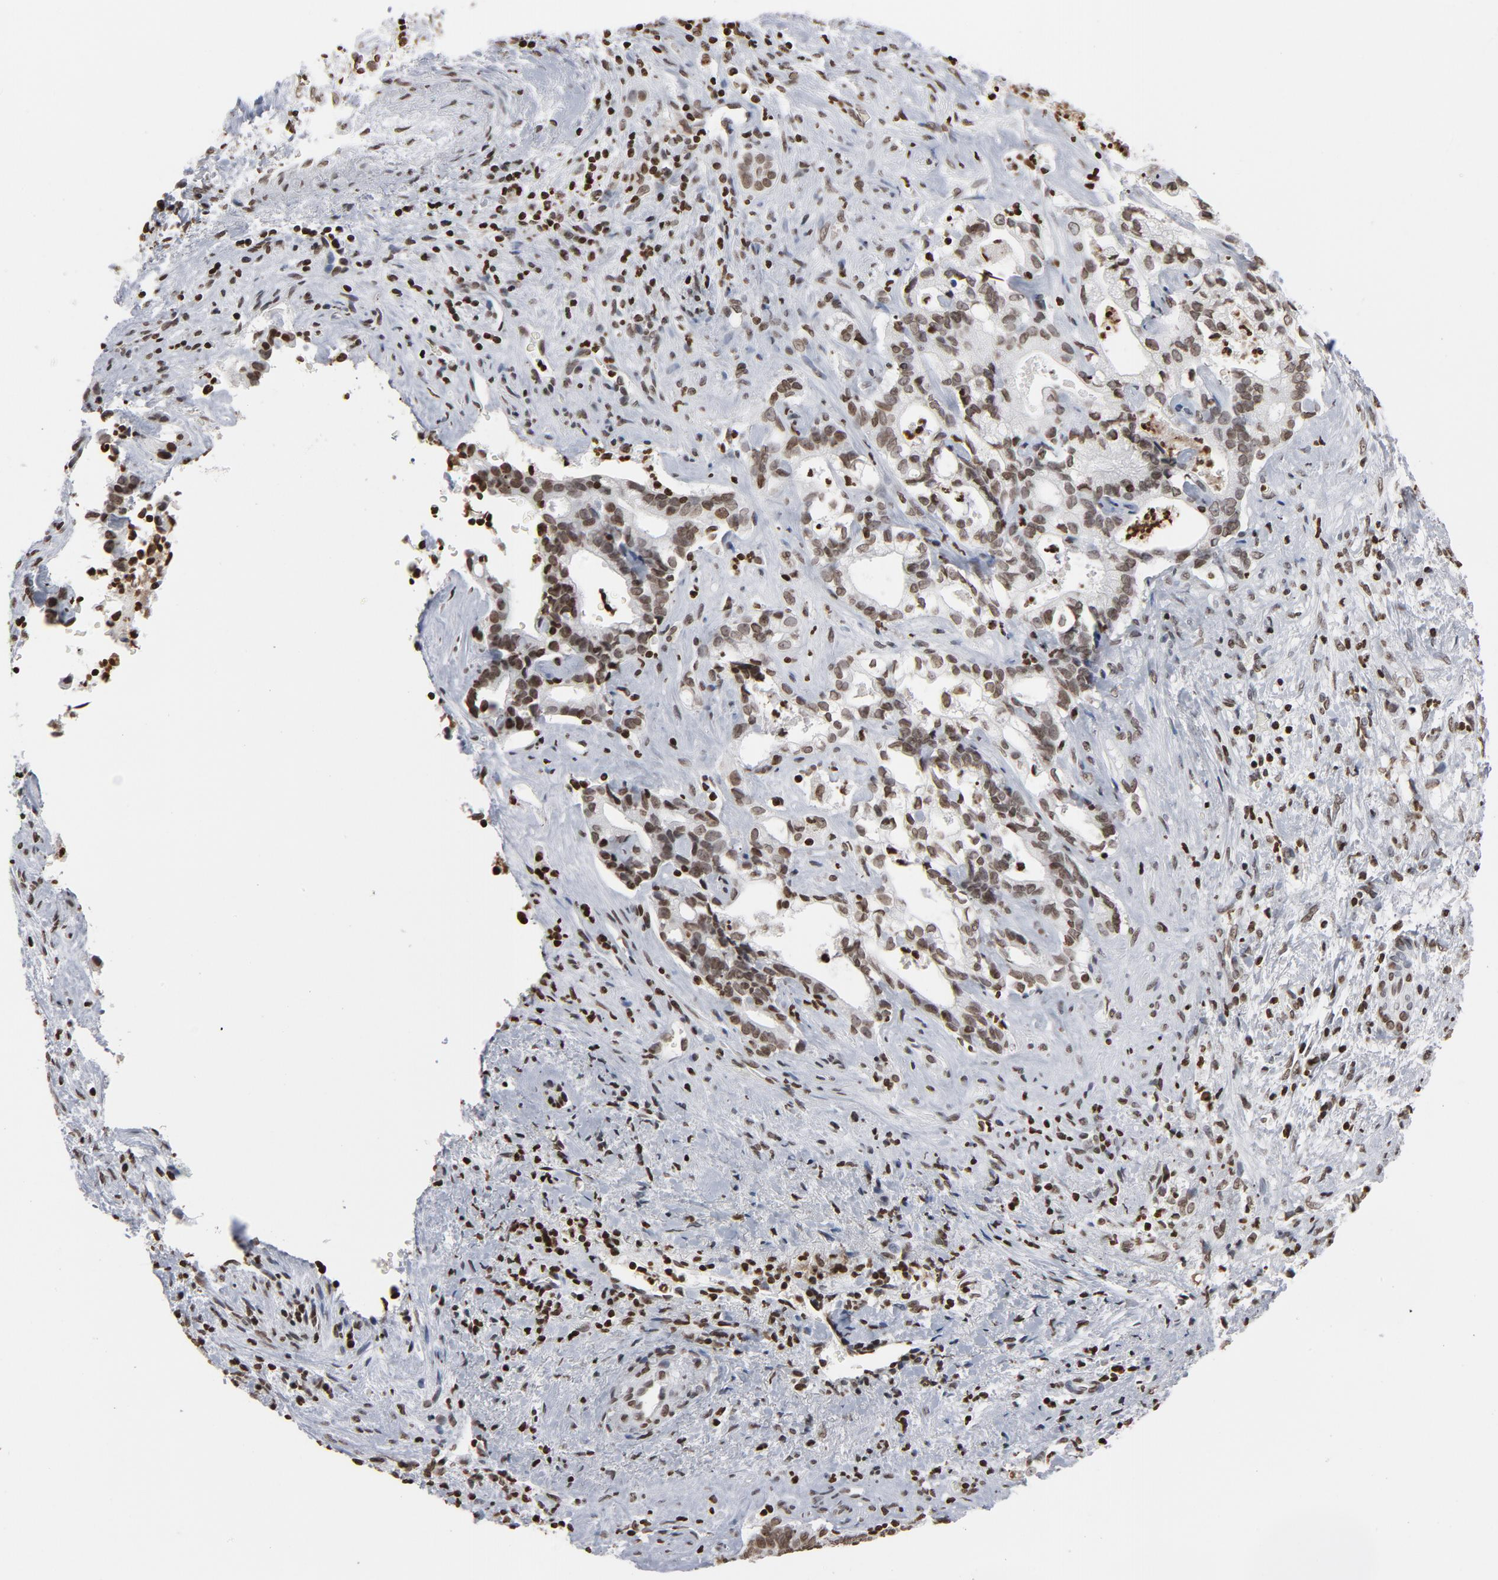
{"staining": {"intensity": "moderate", "quantity": ">75%", "location": "nuclear"}, "tissue": "liver cancer", "cell_type": "Tumor cells", "image_type": "cancer", "snomed": [{"axis": "morphology", "description": "Cholangiocarcinoma"}, {"axis": "topography", "description": "Liver"}], "caption": "Immunohistochemical staining of liver cancer (cholangiocarcinoma) reveals medium levels of moderate nuclear expression in approximately >75% of tumor cells.", "gene": "H2AC12", "patient": {"sex": "male", "age": 57}}